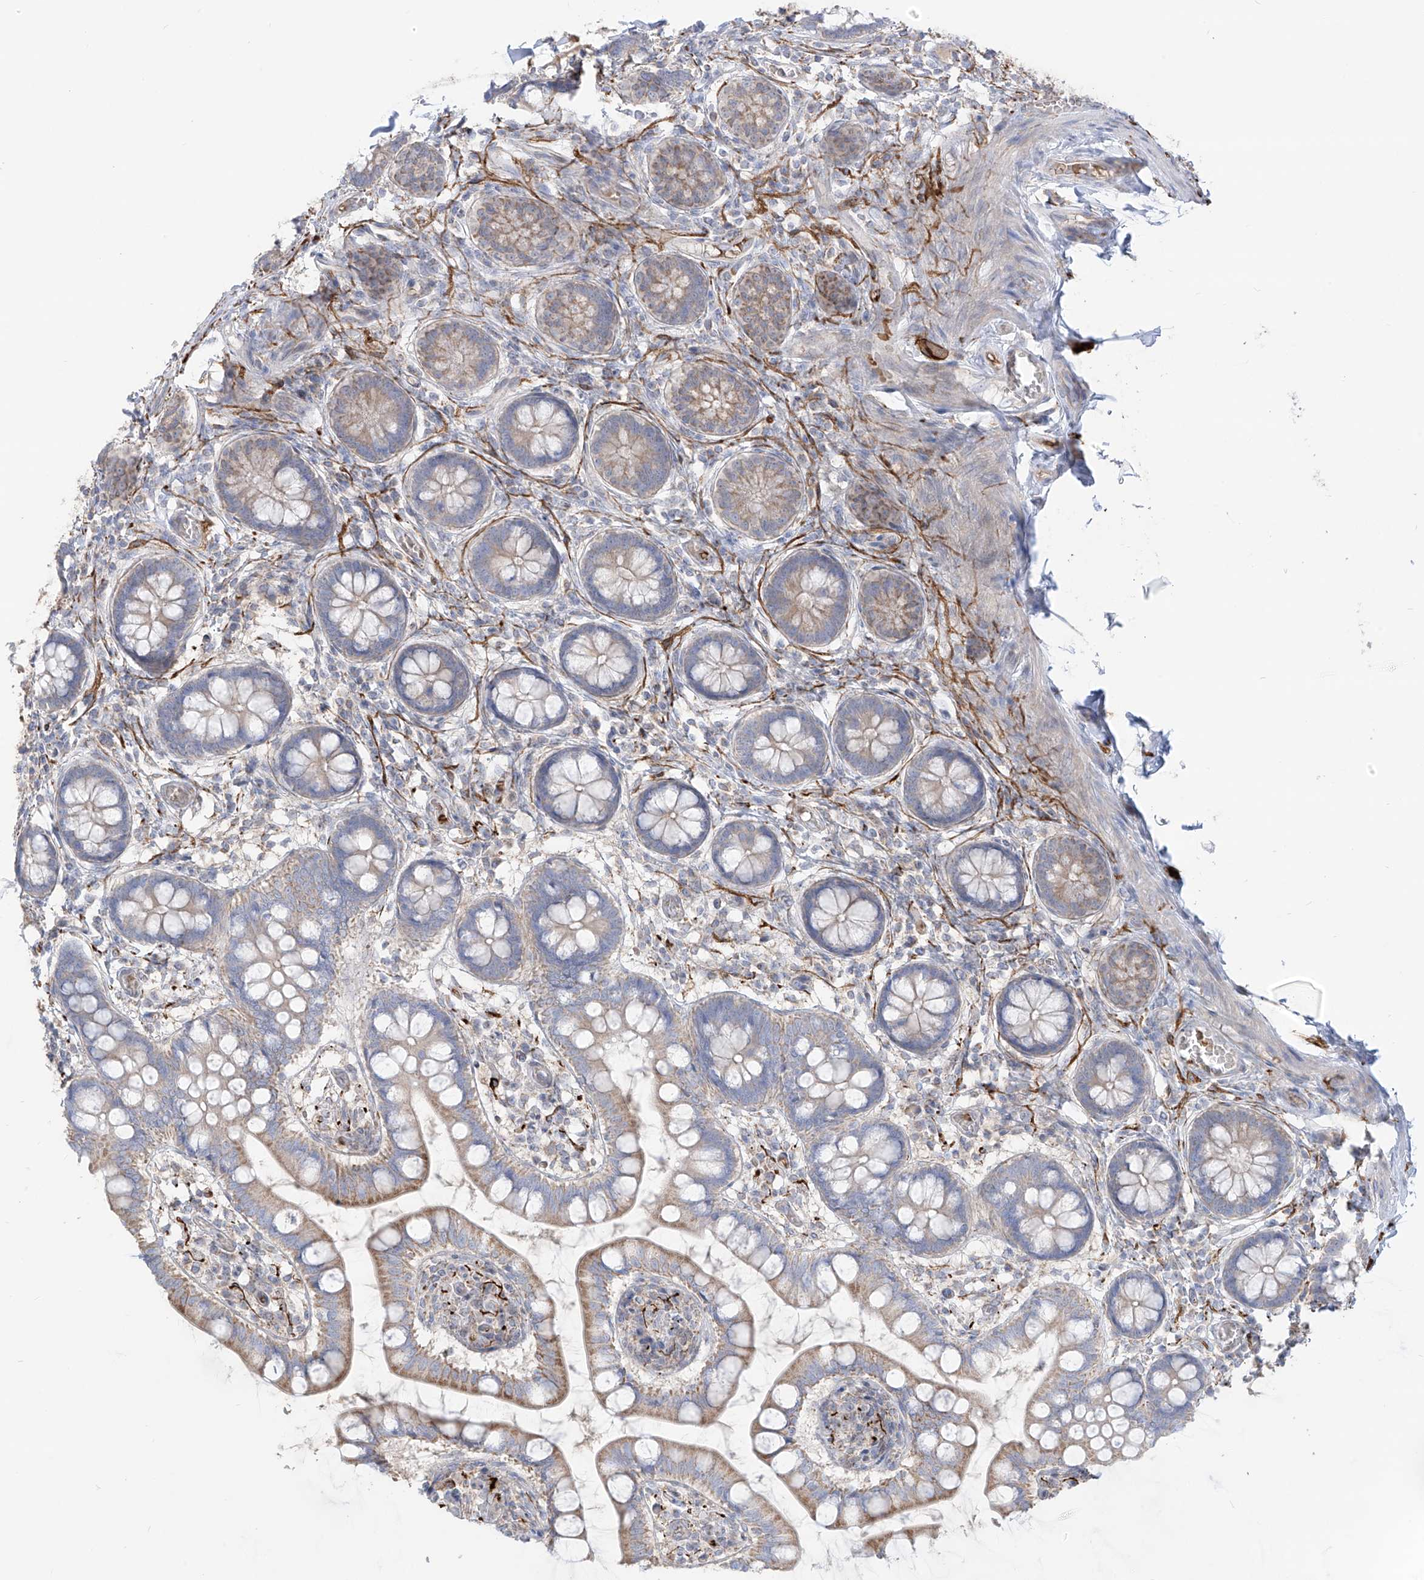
{"staining": {"intensity": "weak", "quantity": "25%-75%", "location": "cytoplasmic/membranous"}, "tissue": "small intestine", "cell_type": "Glandular cells", "image_type": "normal", "snomed": [{"axis": "morphology", "description": "Normal tissue, NOS"}, {"axis": "topography", "description": "Small intestine"}], "caption": "The histopathology image reveals immunohistochemical staining of benign small intestine. There is weak cytoplasmic/membranous staining is appreciated in approximately 25%-75% of glandular cells. (brown staining indicates protein expression, while blue staining denotes nuclei).", "gene": "ARHGEF40", "patient": {"sex": "male", "age": 52}}